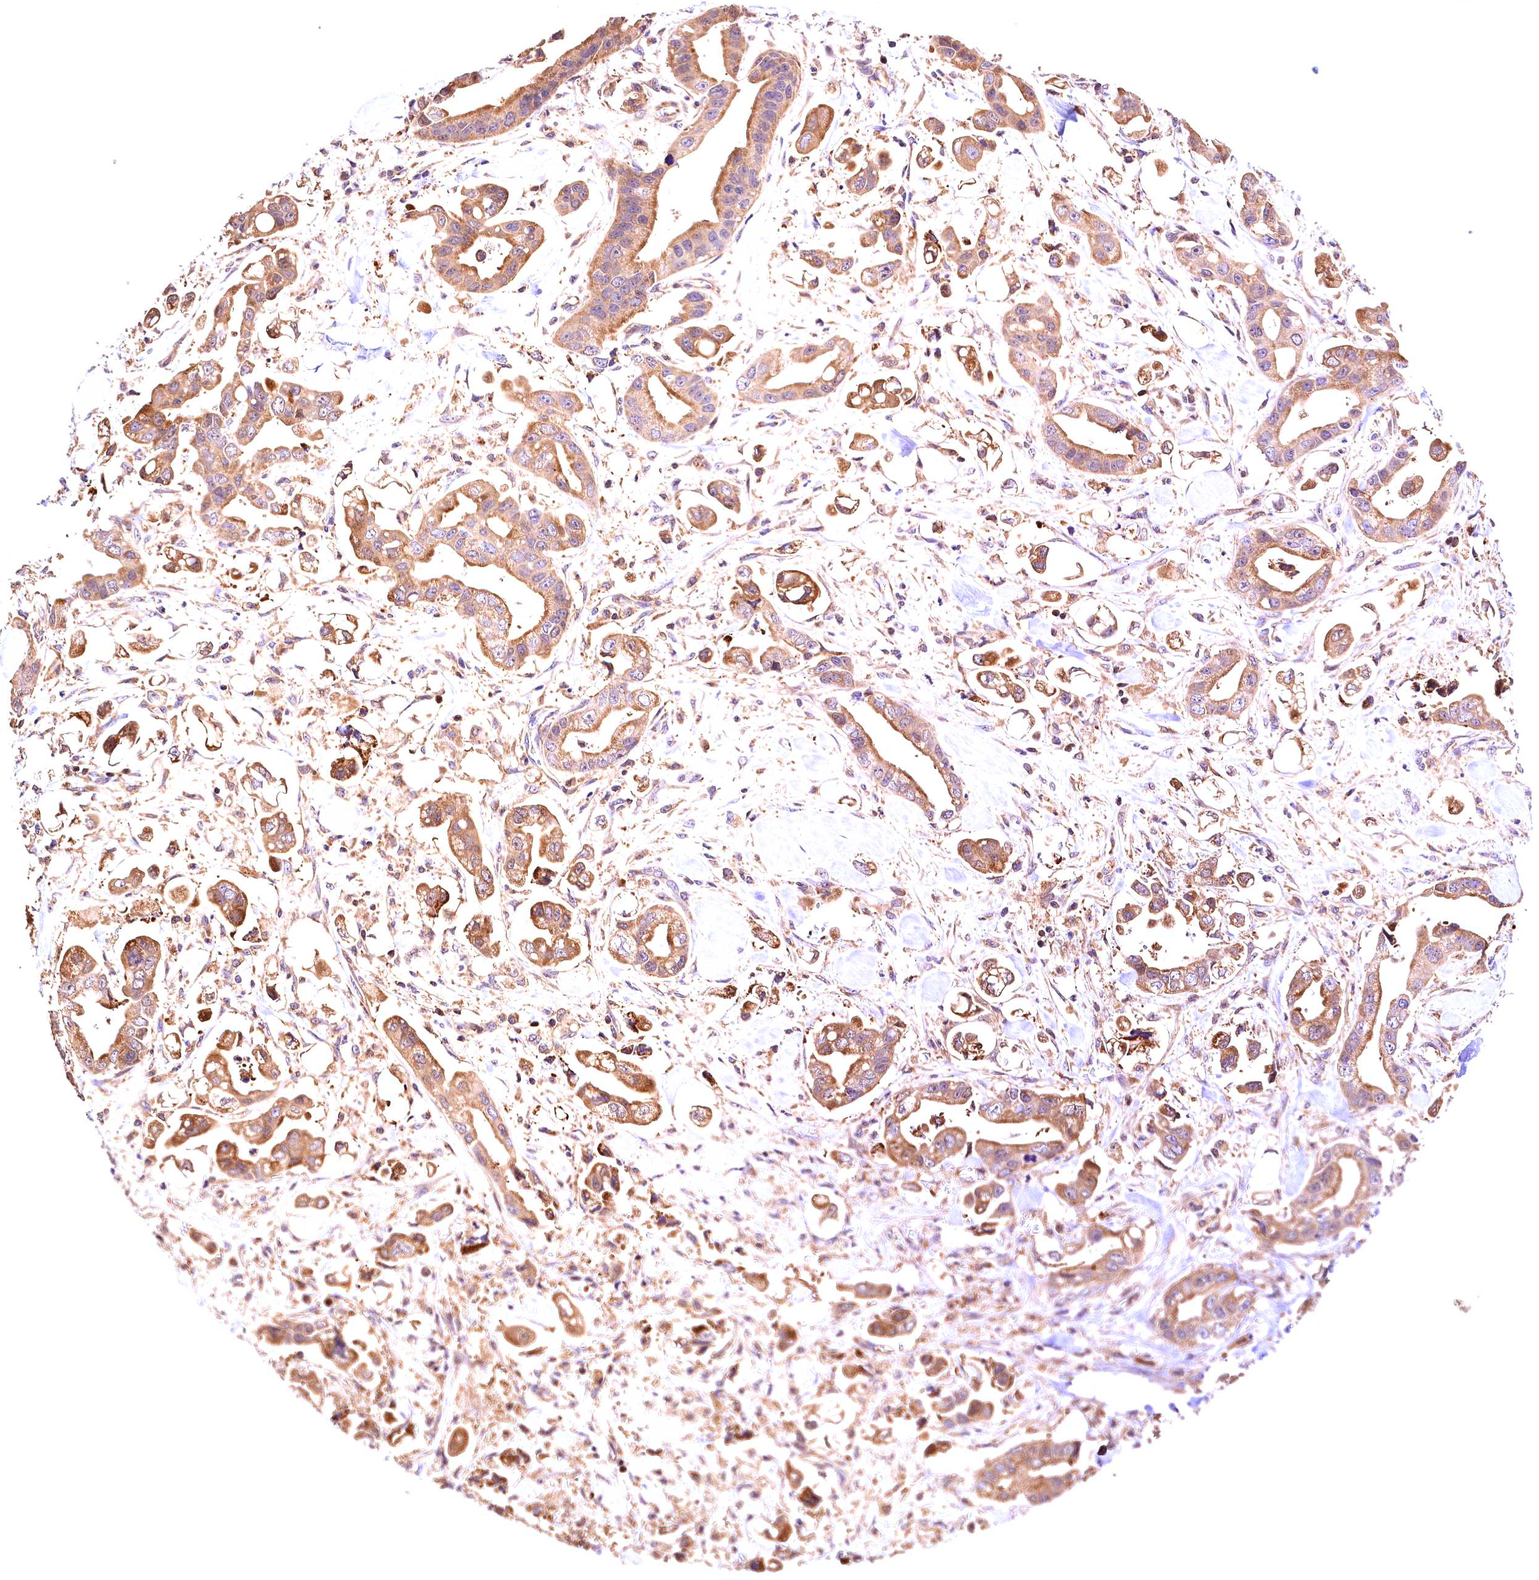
{"staining": {"intensity": "moderate", "quantity": ">75%", "location": "cytoplasmic/membranous"}, "tissue": "stomach cancer", "cell_type": "Tumor cells", "image_type": "cancer", "snomed": [{"axis": "morphology", "description": "Adenocarcinoma, NOS"}, {"axis": "topography", "description": "Stomach"}], "caption": "Human adenocarcinoma (stomach) stained with a protein marker shows moderate staining in tumor cells.", "gene": "KPTN", "patient": {"sex": "male", "age": 62}}